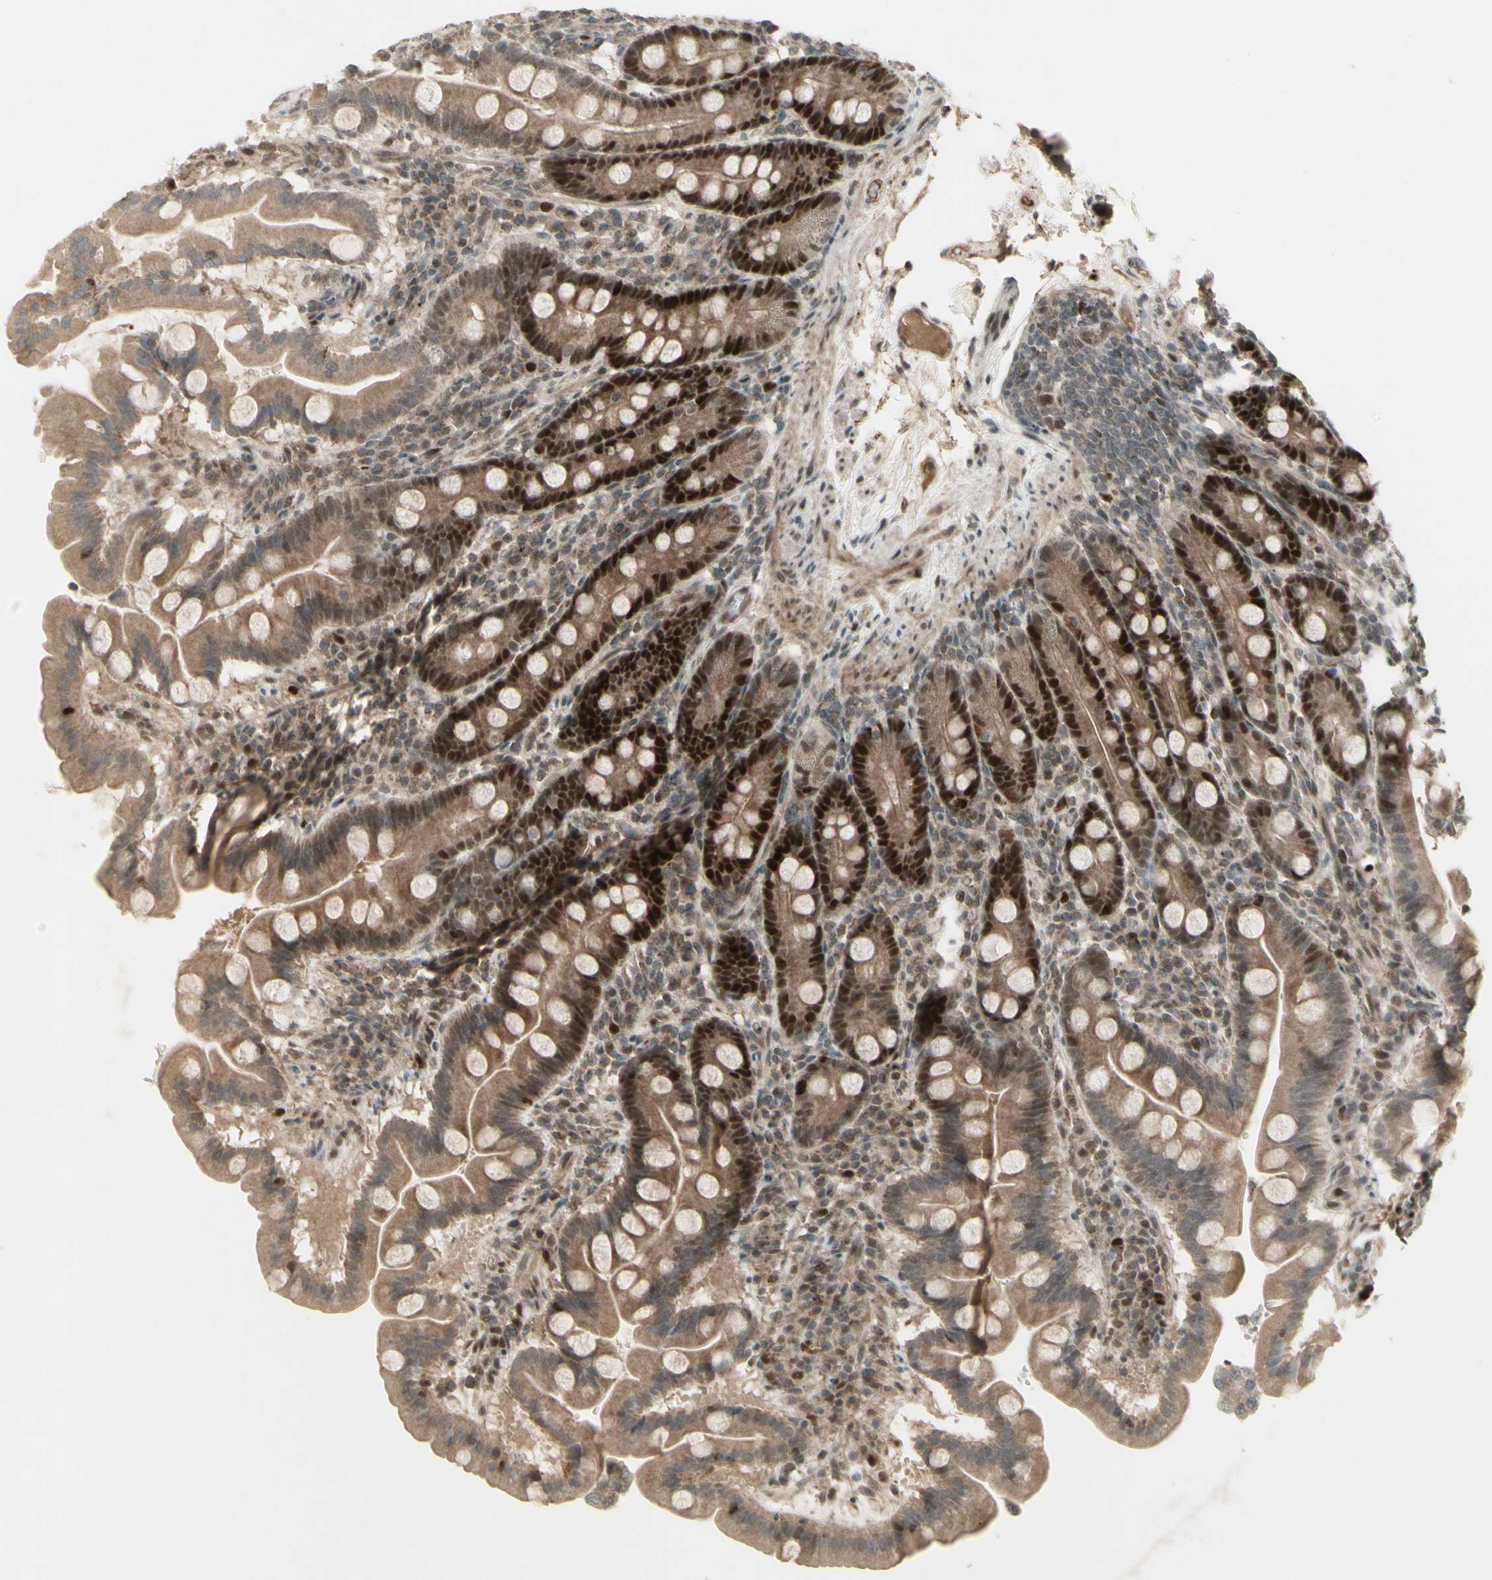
{"staining": {"intensity": "strong", "quantity": "25%-75%", "location": "cytoplasmic/membranous,nuclear"}, "tissue": "duodenum", "cell_type": "Glandular cells", "image_type": "normal", "snomed": [{"axis": "morphology", "description": "Normal tissue, NOS"}, {"axis": "topography", "description": "Duodenum"}], "caption": "IHC (DAB (3,3'-diaminobenzidine)) staining of normal human duodenum shows strong cytoplasmic/membranous,nuclear protein staining in about 25%-75% of glandular cells. Nuclei are stained in blue.", "gene": "MSH6", "patient": {"sex": "male", "age": 50}}